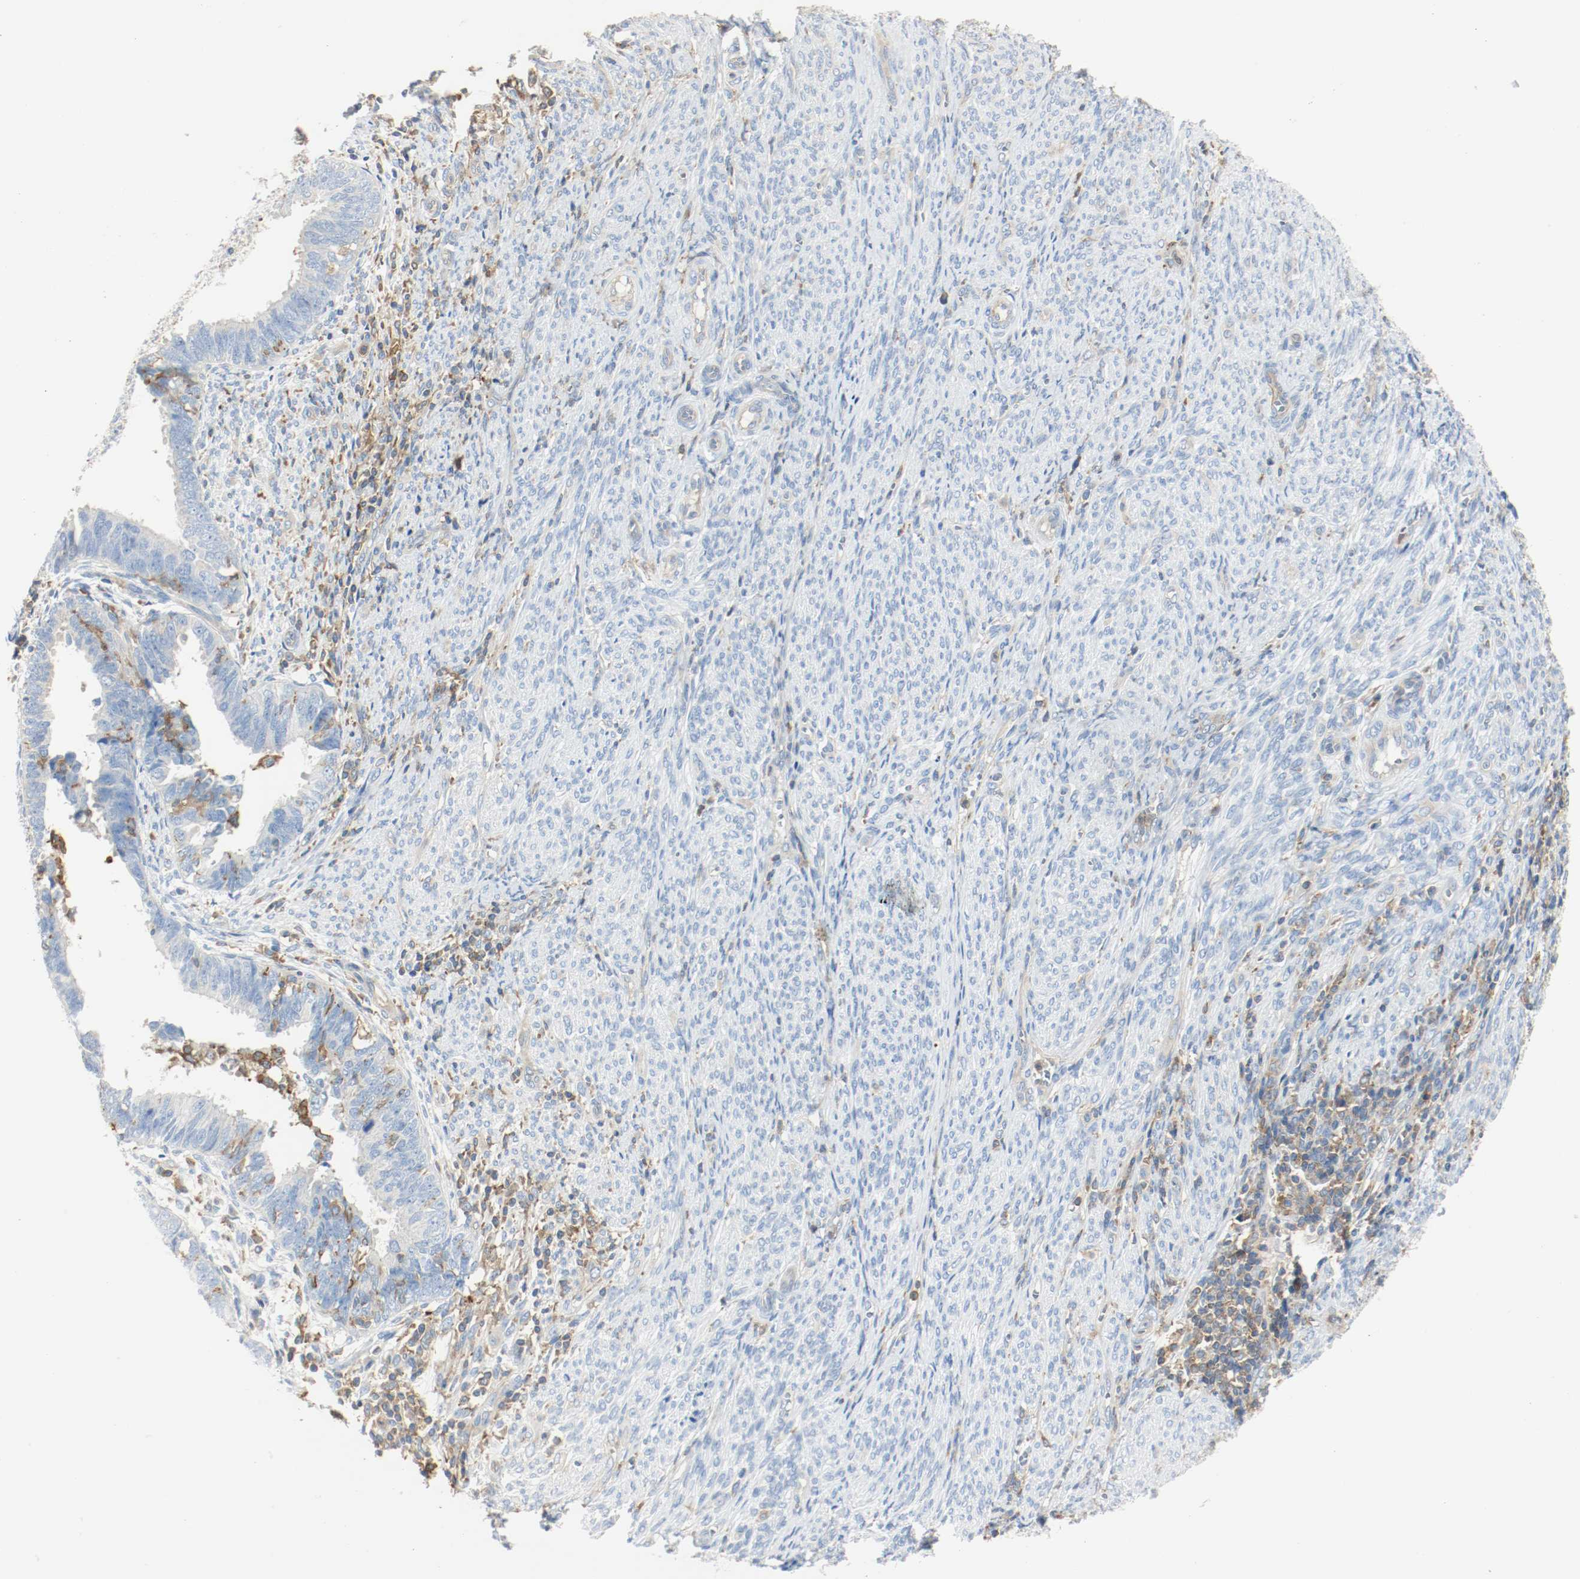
{"staining": {"intensity": "negative", "quantity": "none", "location": "none"}, "tissue": "endometrial cancer", "cell_type": "Tumor cells", "image_type": "cancer", "snomed": [{"axis": "morphology", "description": "Adenocarcinoma, NOS"}, {"axis": "topography", "description": "Endometrium"}], "caption": "Endometrial adenocarcinoma was stained to show a protein in brown. There is no significant staining in tumor cells.", "gene": "ARPC1B", "patient": {"sex": "female", "age": 75}}